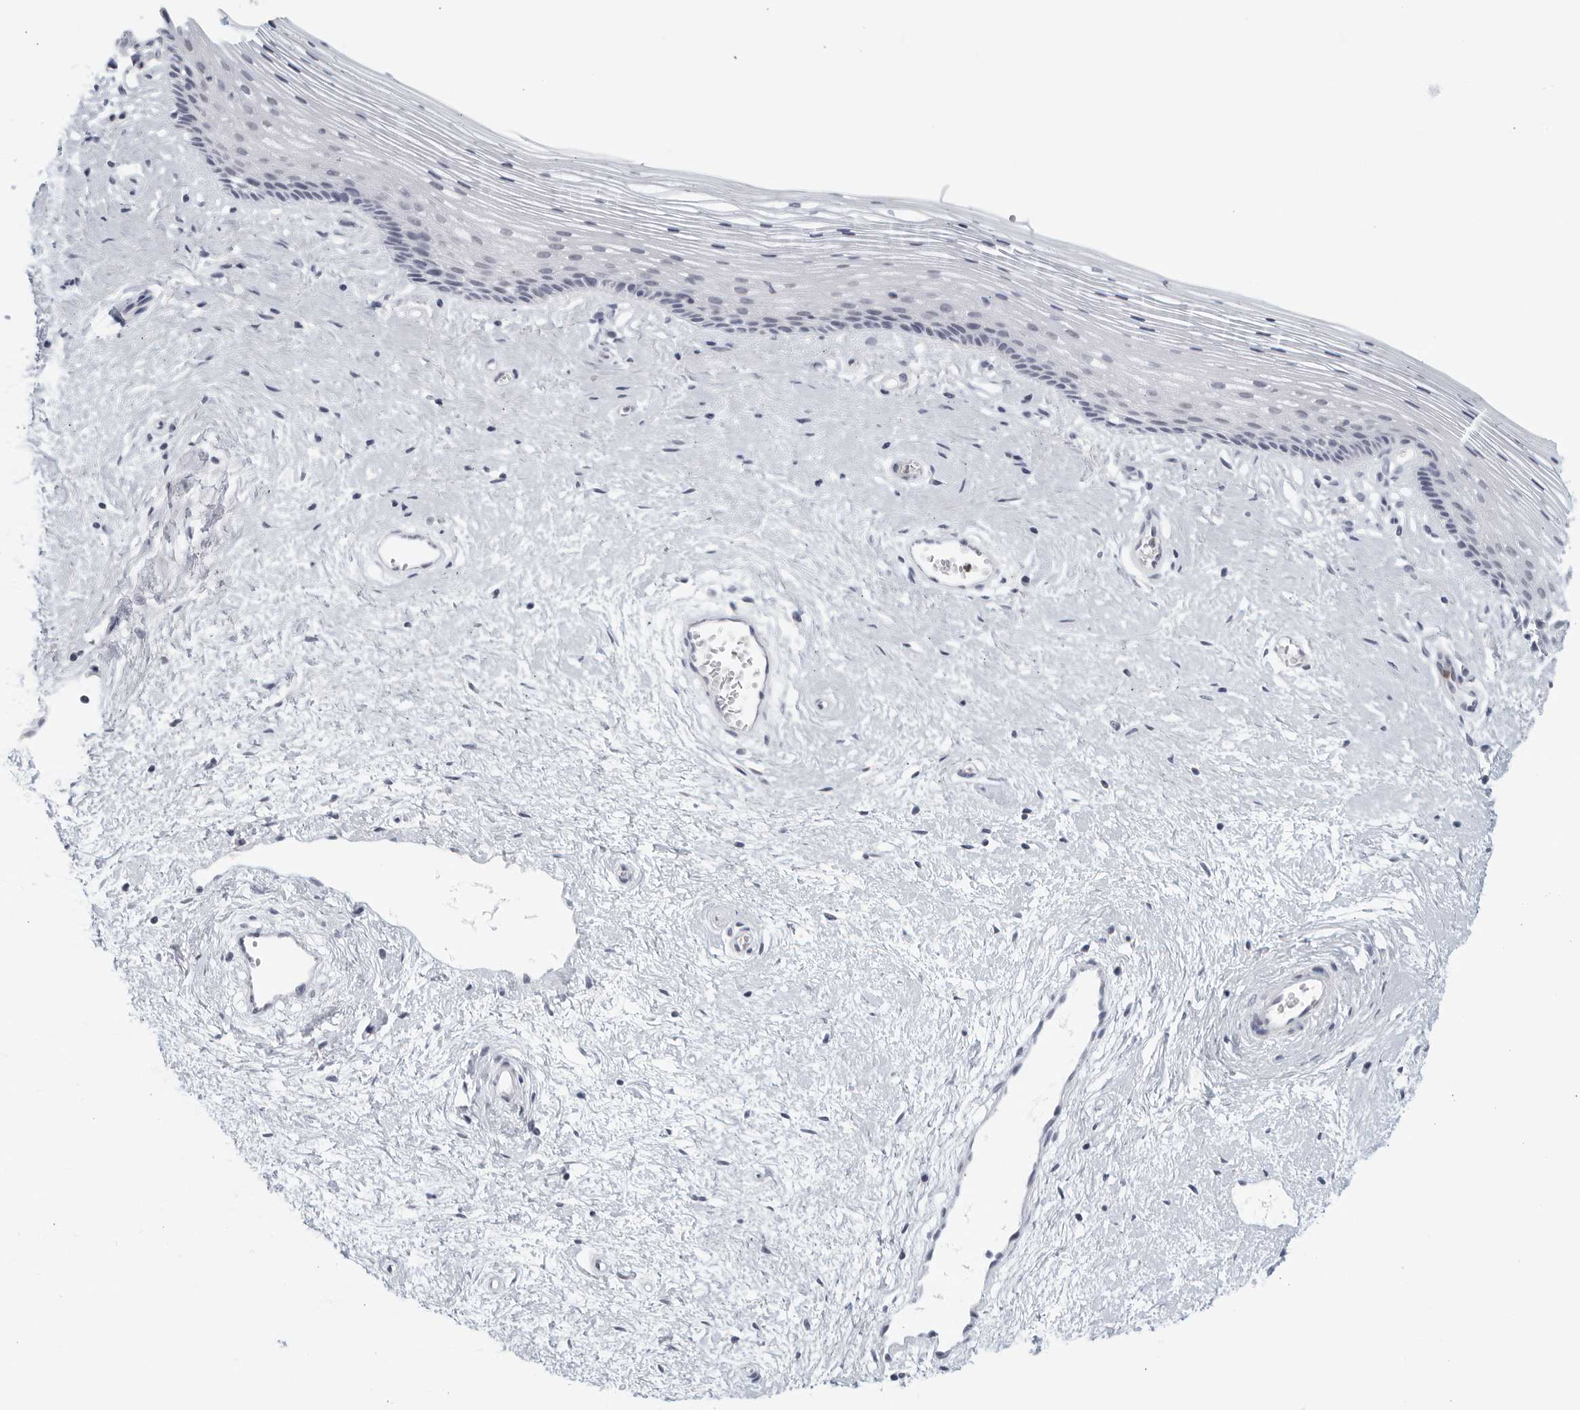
{"staining": {"intensity": "negative", "quantity": "none", "location": "none"}, "tissue": "vagina", "cell_type": "Squamous epithelial cells", "image_type": "normal", "snomed": [{"axis": "morphology", "description": "Normal tissue, NOS"}, {"axis": "topography", "description": "Vagina"}], "caption": "Immunohistochemistry image of normal vagina stained for a protein (brown), which exhibits no staining in squamous epithelial cells.", "gene": "KLK7", "patient": {"sex": "female", "age": 46}}